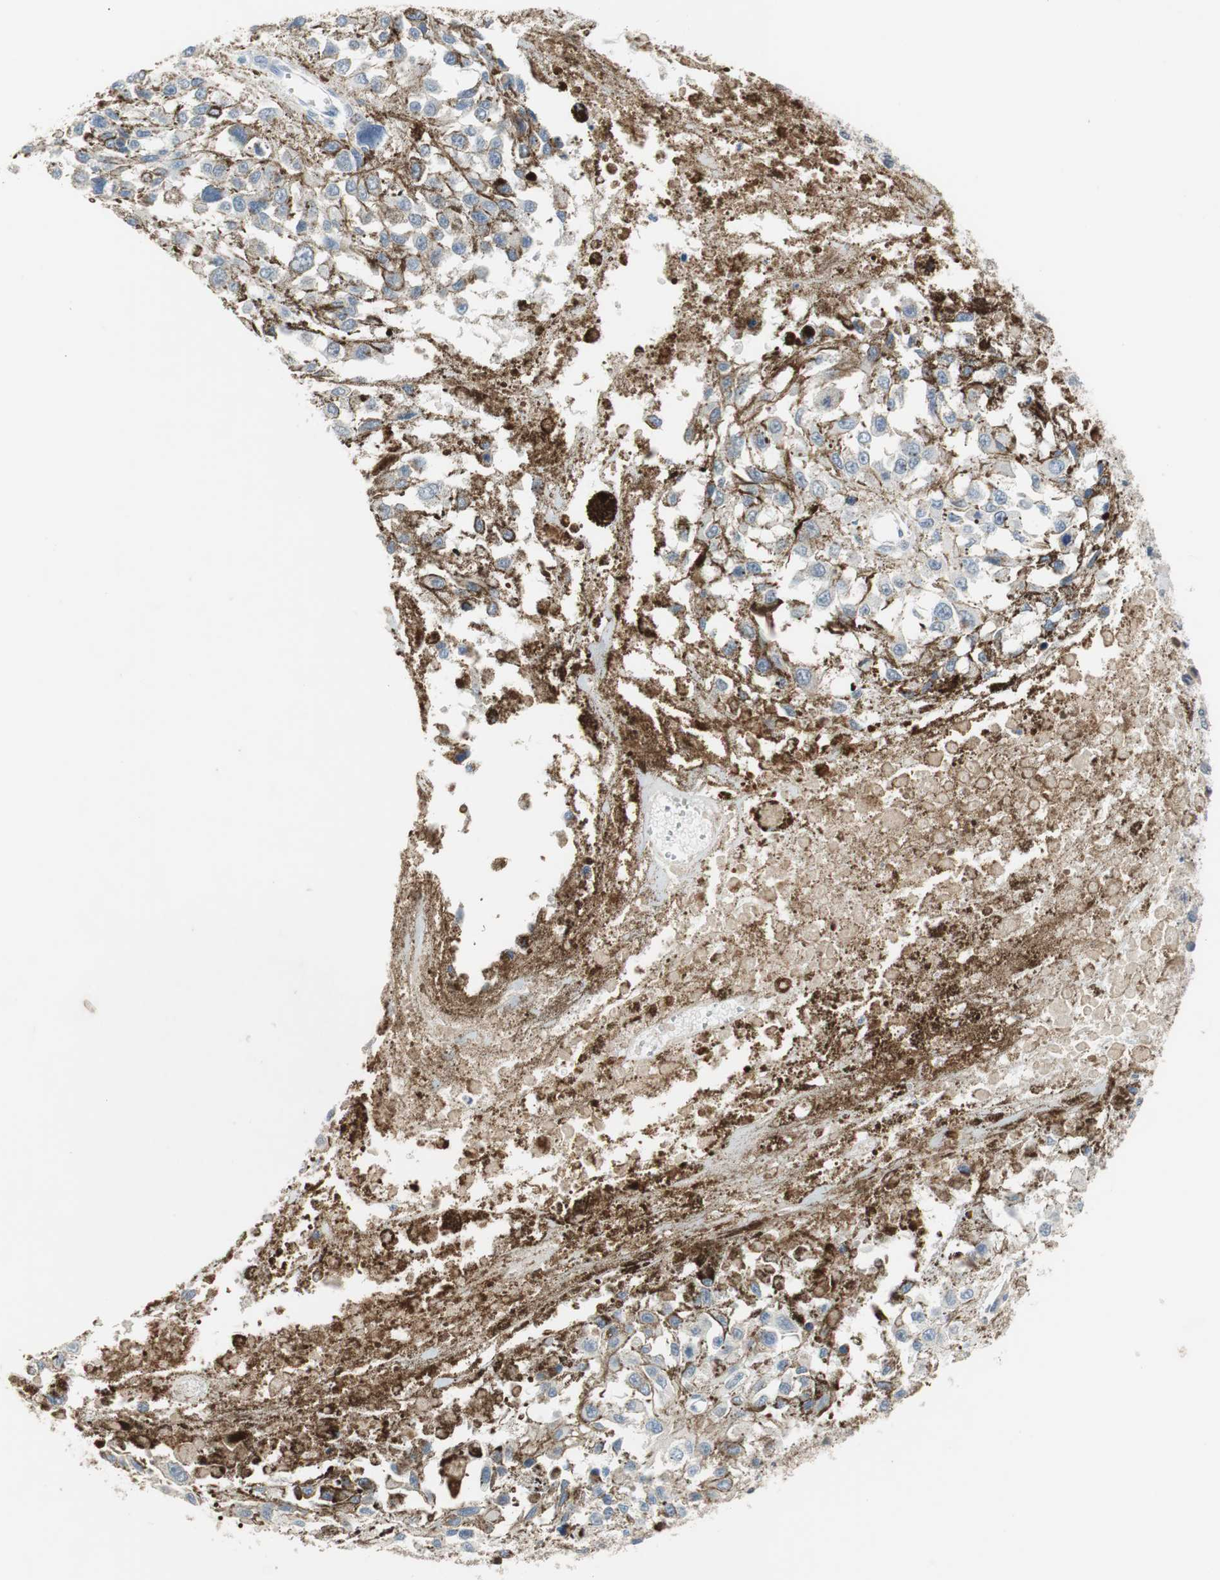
{"staining": {"intensity": "negative", "quantity": "none", "location": "none"}, "tissue": "melanoma", "cell_type": "Tumor cells", "image_type": "cancer", "snomed": [{"axis": "morphology", "description": "Malignant melanoma, Metastatic site"}, {"axis": "topography", "description": "Lymph node"}], "caption": "Human malignant melanoma (metastatic site) stained for a protein using immunohistochemistry (IHC) shows no staining in tumor cells.", "gene": "COL12A1", "patient": {"sex": "male", "age": 59}}